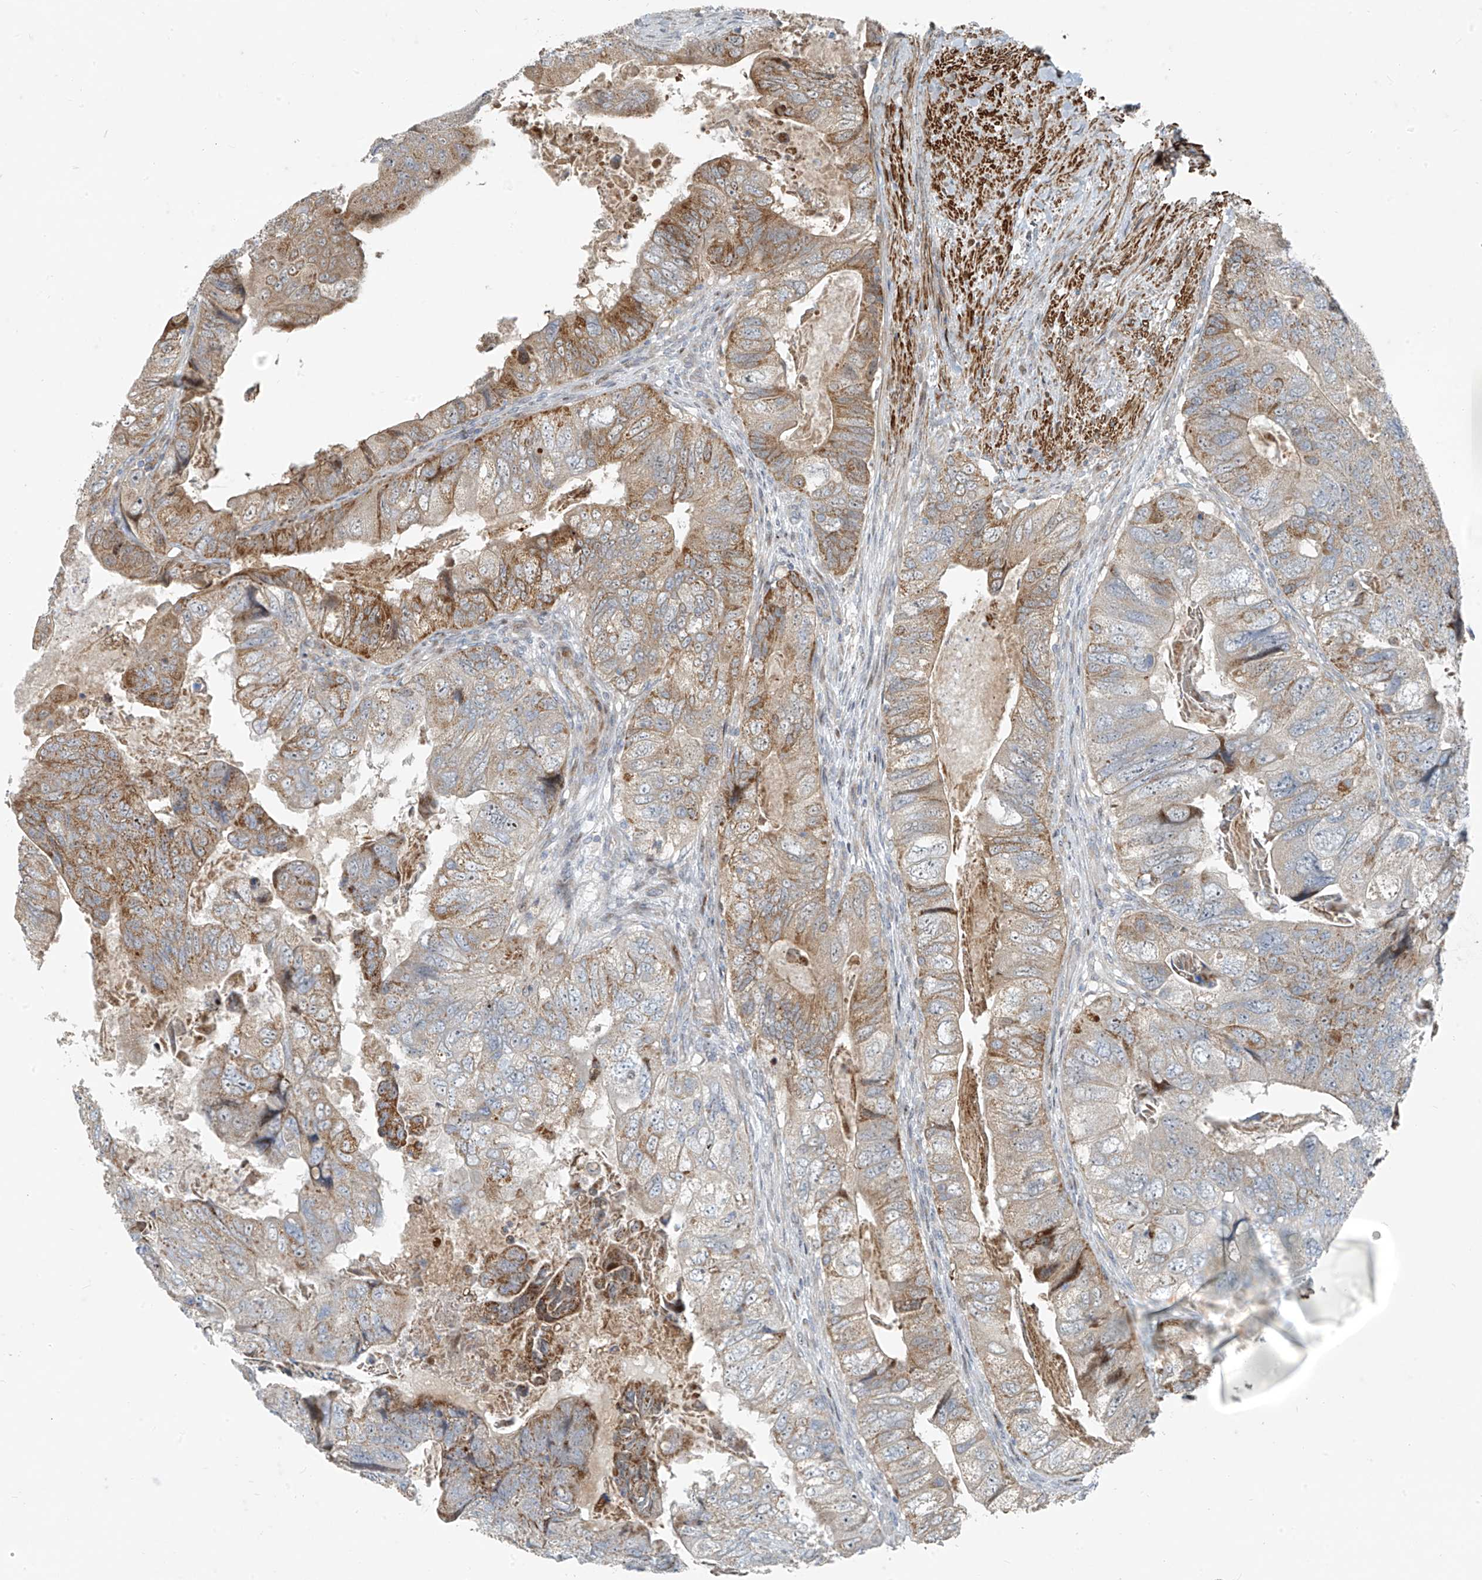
{"staining": {"intensity": "moderate", "quantity": "25%-75%", "location": "cytoplasmic/membranous"}, "tissue": "colorectal cancer", "cell_type": "Tumor cells", "image_type": "cancer", "snomed": [{"axis": "morphology", "description": "Adenocarcinoma, NOS"}, {"axis": "topography", "description": "Rectum"}], "caption": "IHC staining of colorectal adenocarcinoma, which displays medium levels of moderate cytoplasmic/membranous expression in approximately 25%-75% of tumor cells indicating moderate cytoplasmic/membranous protein expression. The staining was performed using DAB (brown) for protein detection and nuclei were counterstained in hematoxylin (blue).", "gene": "PPCS", "patient": {"sex": "male", "age": 63}}